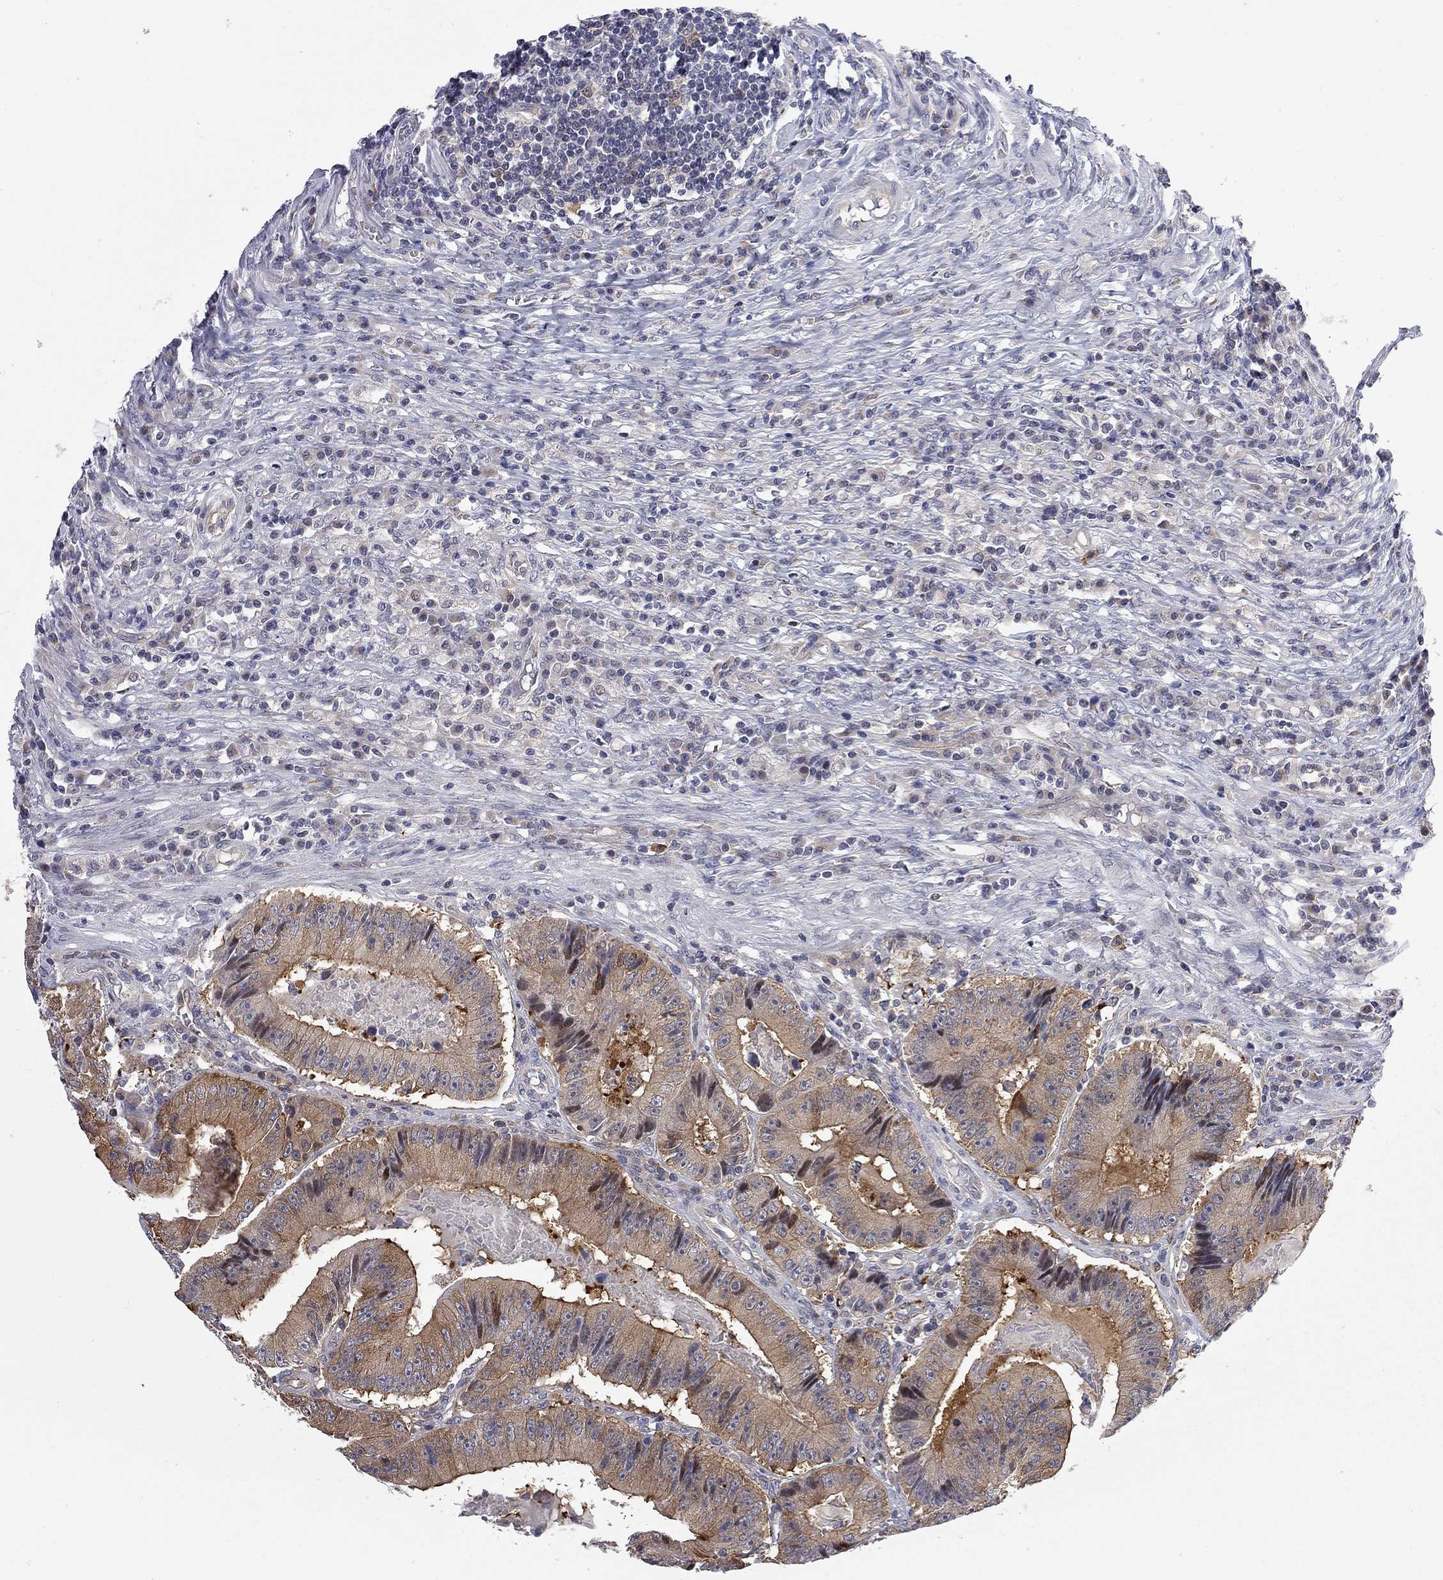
{"staining": {"intensity": "strong", "quantity": ">75%", "location": "cytoplasmic/membranous"}, "tissue": "colorectal cancer", "cell_type": "Tumor cells", "image_type": "cancer", "snomed": [{"axis": "morphology", "description": "Adenocarcinoma, NOS"}, {"axis": "topography", "description": "Colon"}], "caption": "This histopathology image demonstrates colorectal cancer (adenocarcinoma) stained with immunohistochemistry (IHC) to label a protein in brown. The cytoplasmic/membranous of tumor cells show strong positivity for the protein. Nuclei are counter-stained blue.", "gene": "GALNT8", "patient": {"sex": "female", "age": 86}}